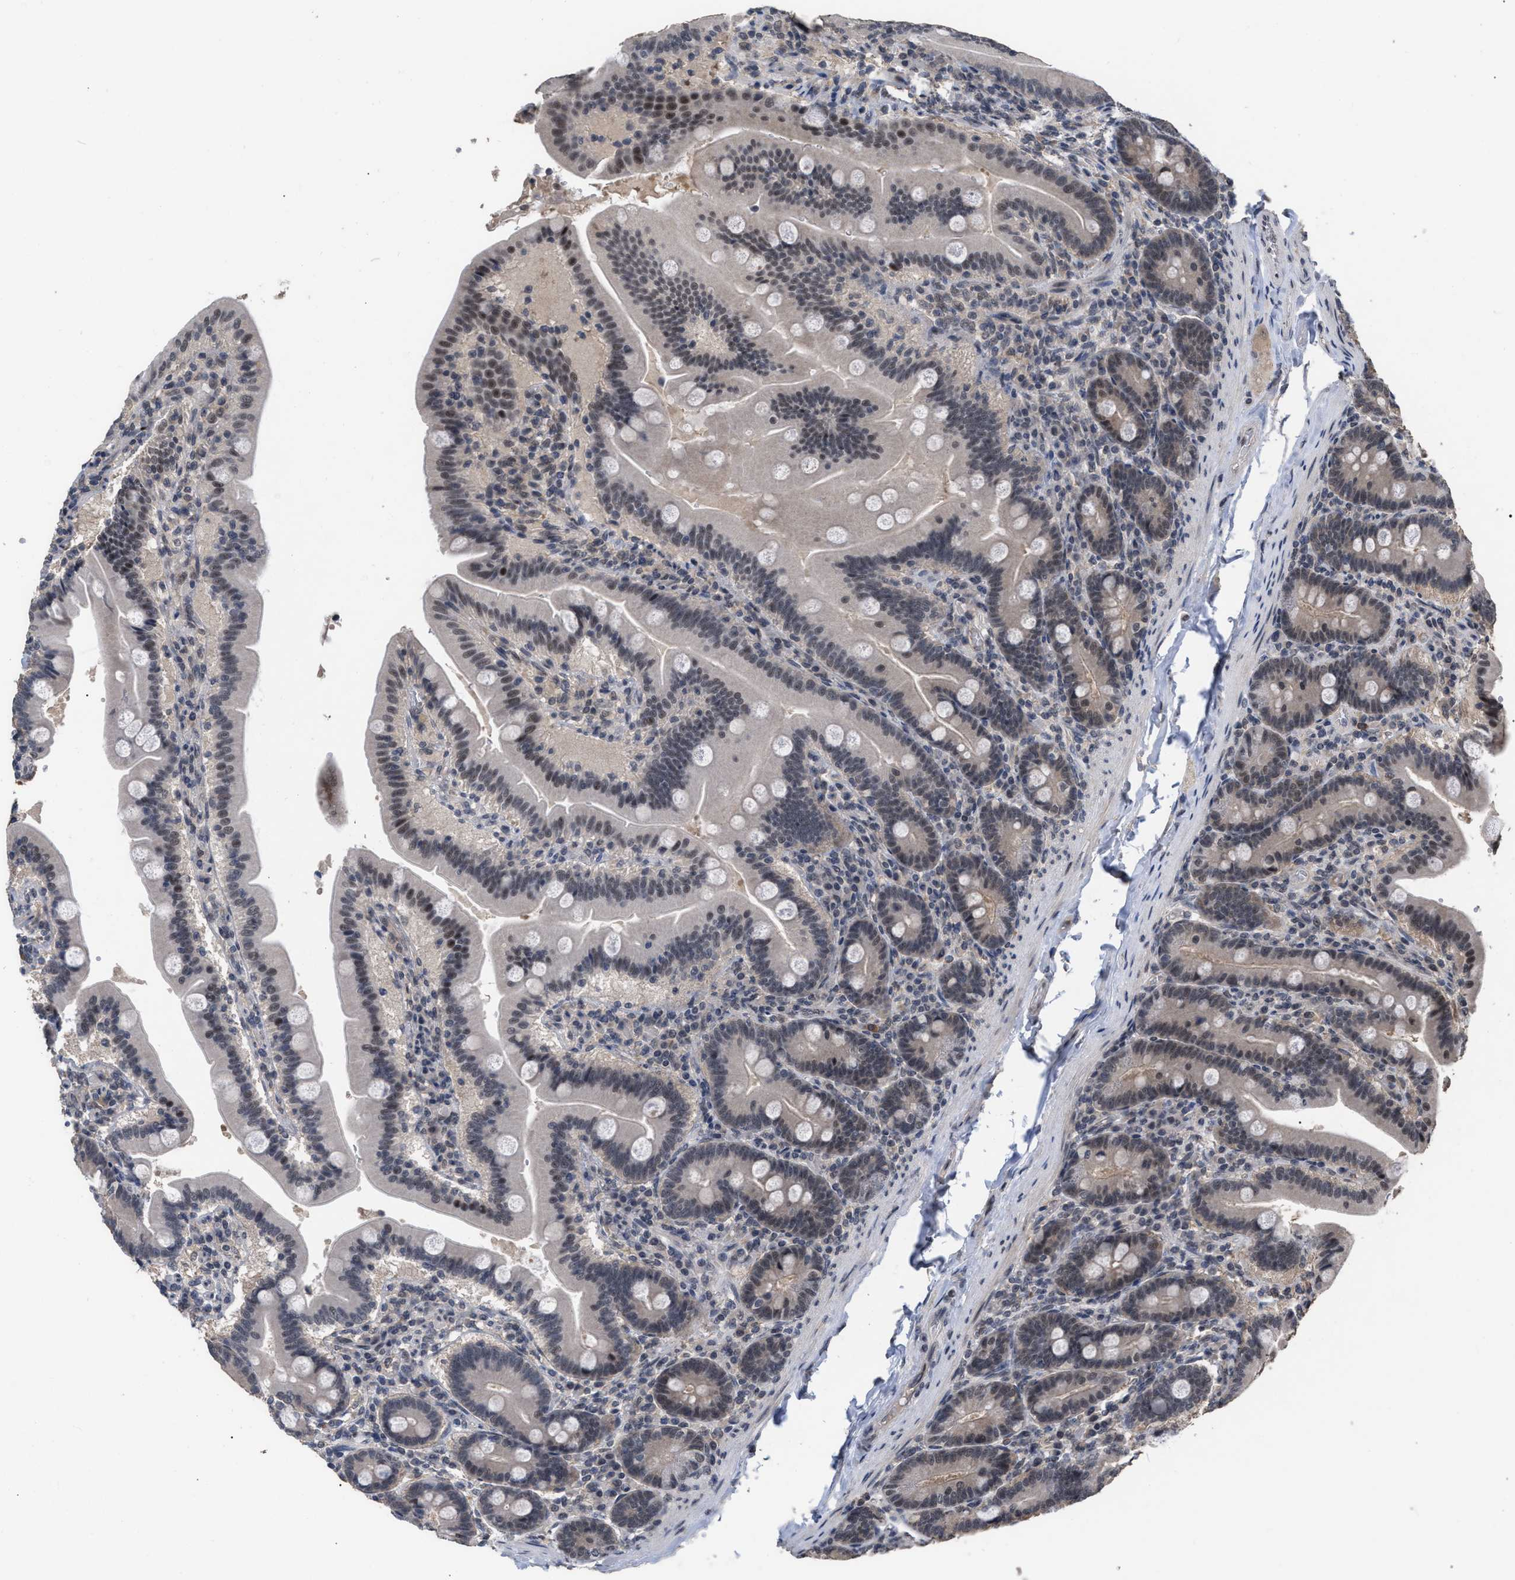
{"staining": {"intensity": "moderate", "quantity": "25%-75%", "location": "nuclear"}, "tissue": "duodenum", "cell_type": "Glandular cells", "image_type": "normal", "snomed": [{"axis": "morphology", "description": "Normal tissue, NOS"}, {"axis": "topography", "description": "Duodenum"}], "caption": "The photomicrograph exhibits immunohistochemical staining of unremarkable duodenum. There is moderate nuclear staining is identified in about 25%-75% of glandular cells. (brown staining indicates protein expression, while blue staining denotes nuclei).", "gene": "JAZF1", "patient": {"sex": "male", "age": 54}}